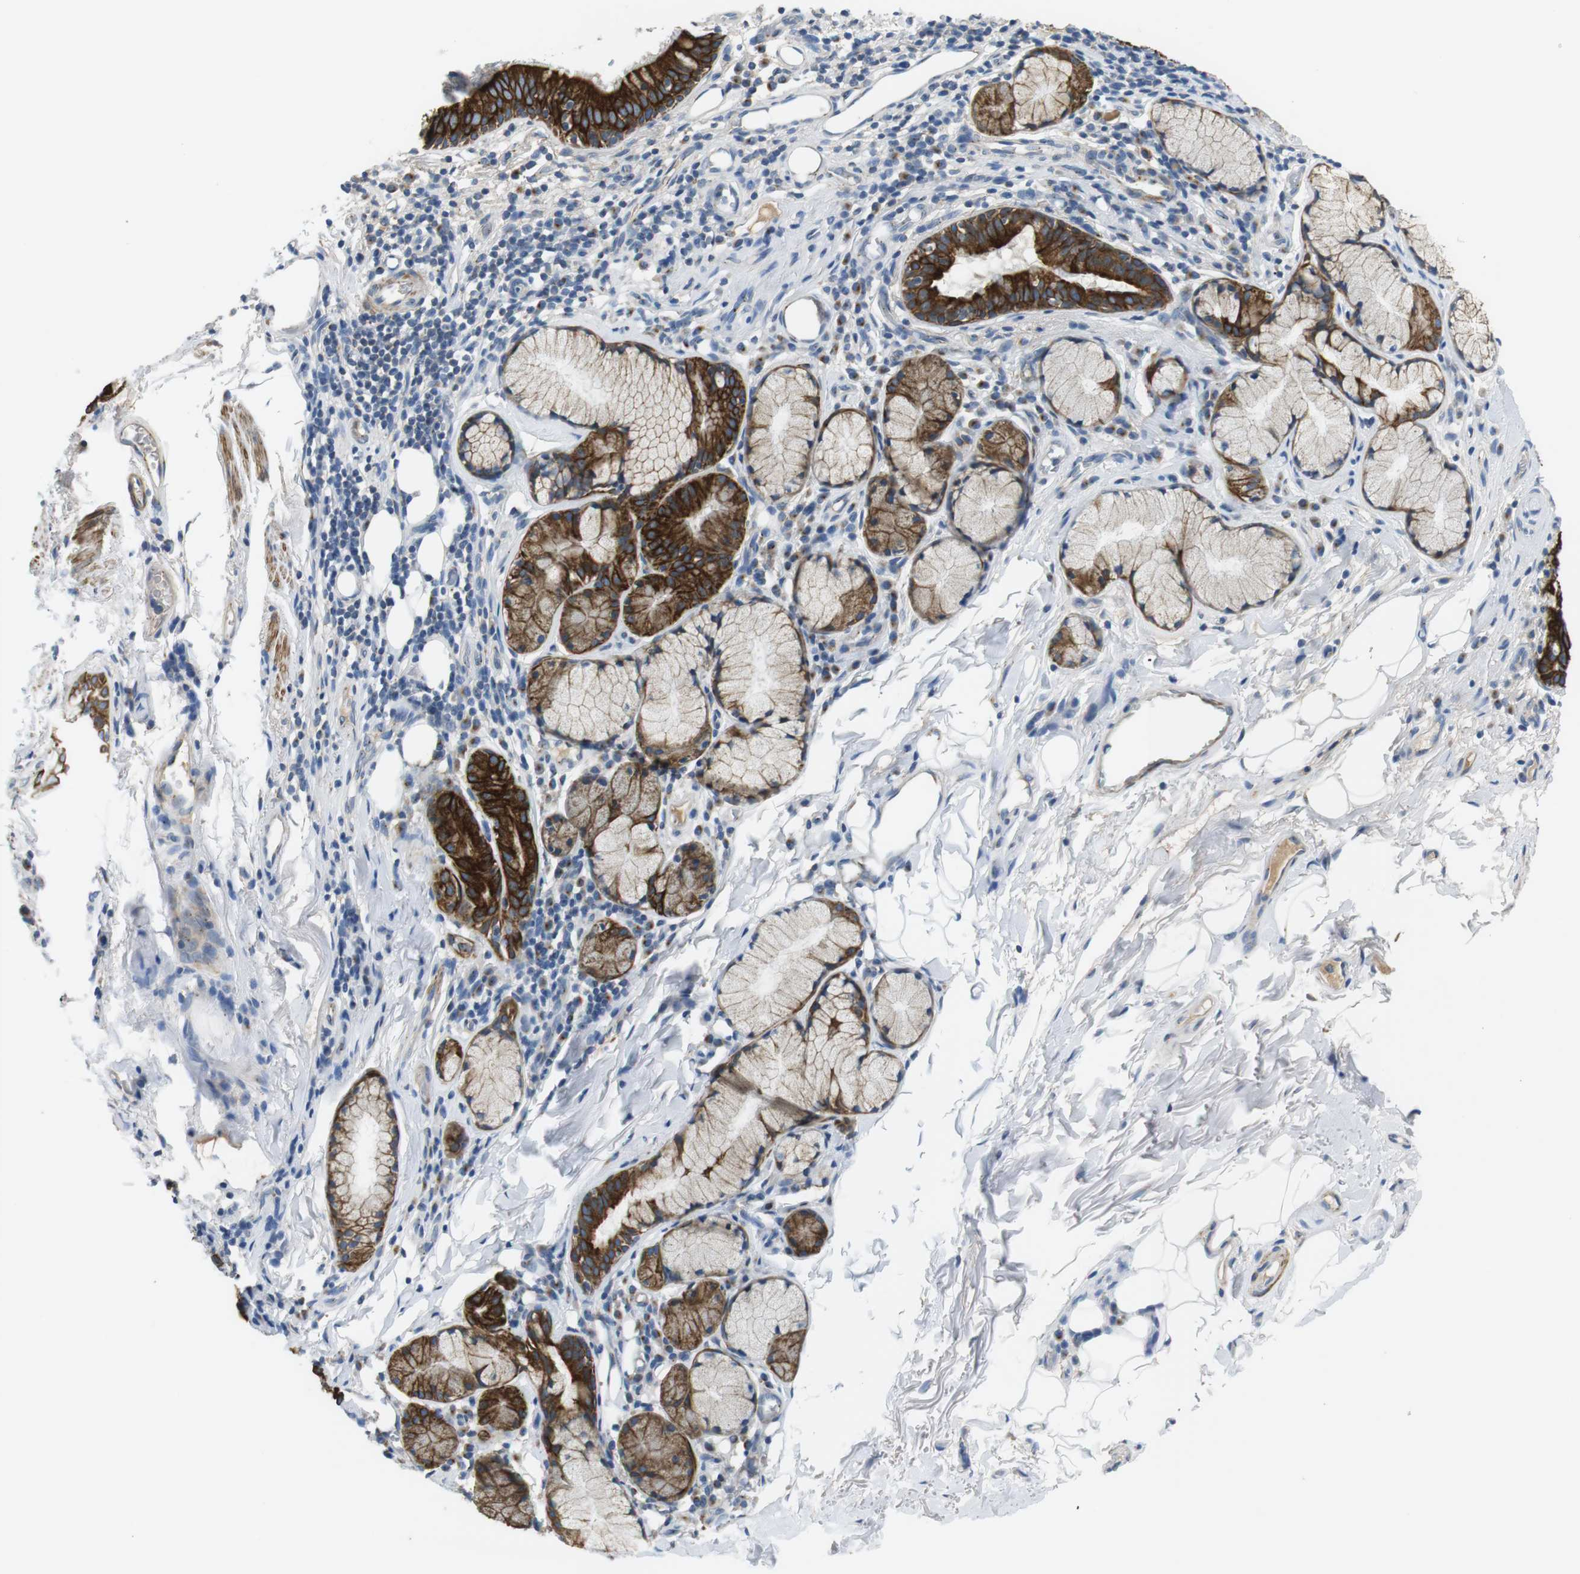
{"staining": {"intensity": "strong", "quantity": ">75%", "location": "cytoplasmic/membranous"}, "tissue": "bronchus", "cell_type": "Respiratory epithelial cells", "image_type": "normal", "snomed": [{"axis": "morphology", "description": "Normal tissue, NOS"}, {"axis": "morphology", "description": "Inflammation, NOS"}, {"axis": "topography", "description": "Cartilage tissue"}, {"axis": "topography", "description": "Bronchus"}], "caption": "High-magnification brightfield microscopy of normal bronchus stained with DAB (brown) and counterstained with hematoxylin (blue). respiratory epithelial cells exhibit strong cytoplasmic/membranous staining is seen in about>75% of cells. (Stains: DAB (3,3'-diaminobenzidine) in brown, nuclei in blue, Microscopy: brightfield microscopy at high magnification).", "gene": "UNC5CL", "patient": {"sex": "male", "age": 77}}